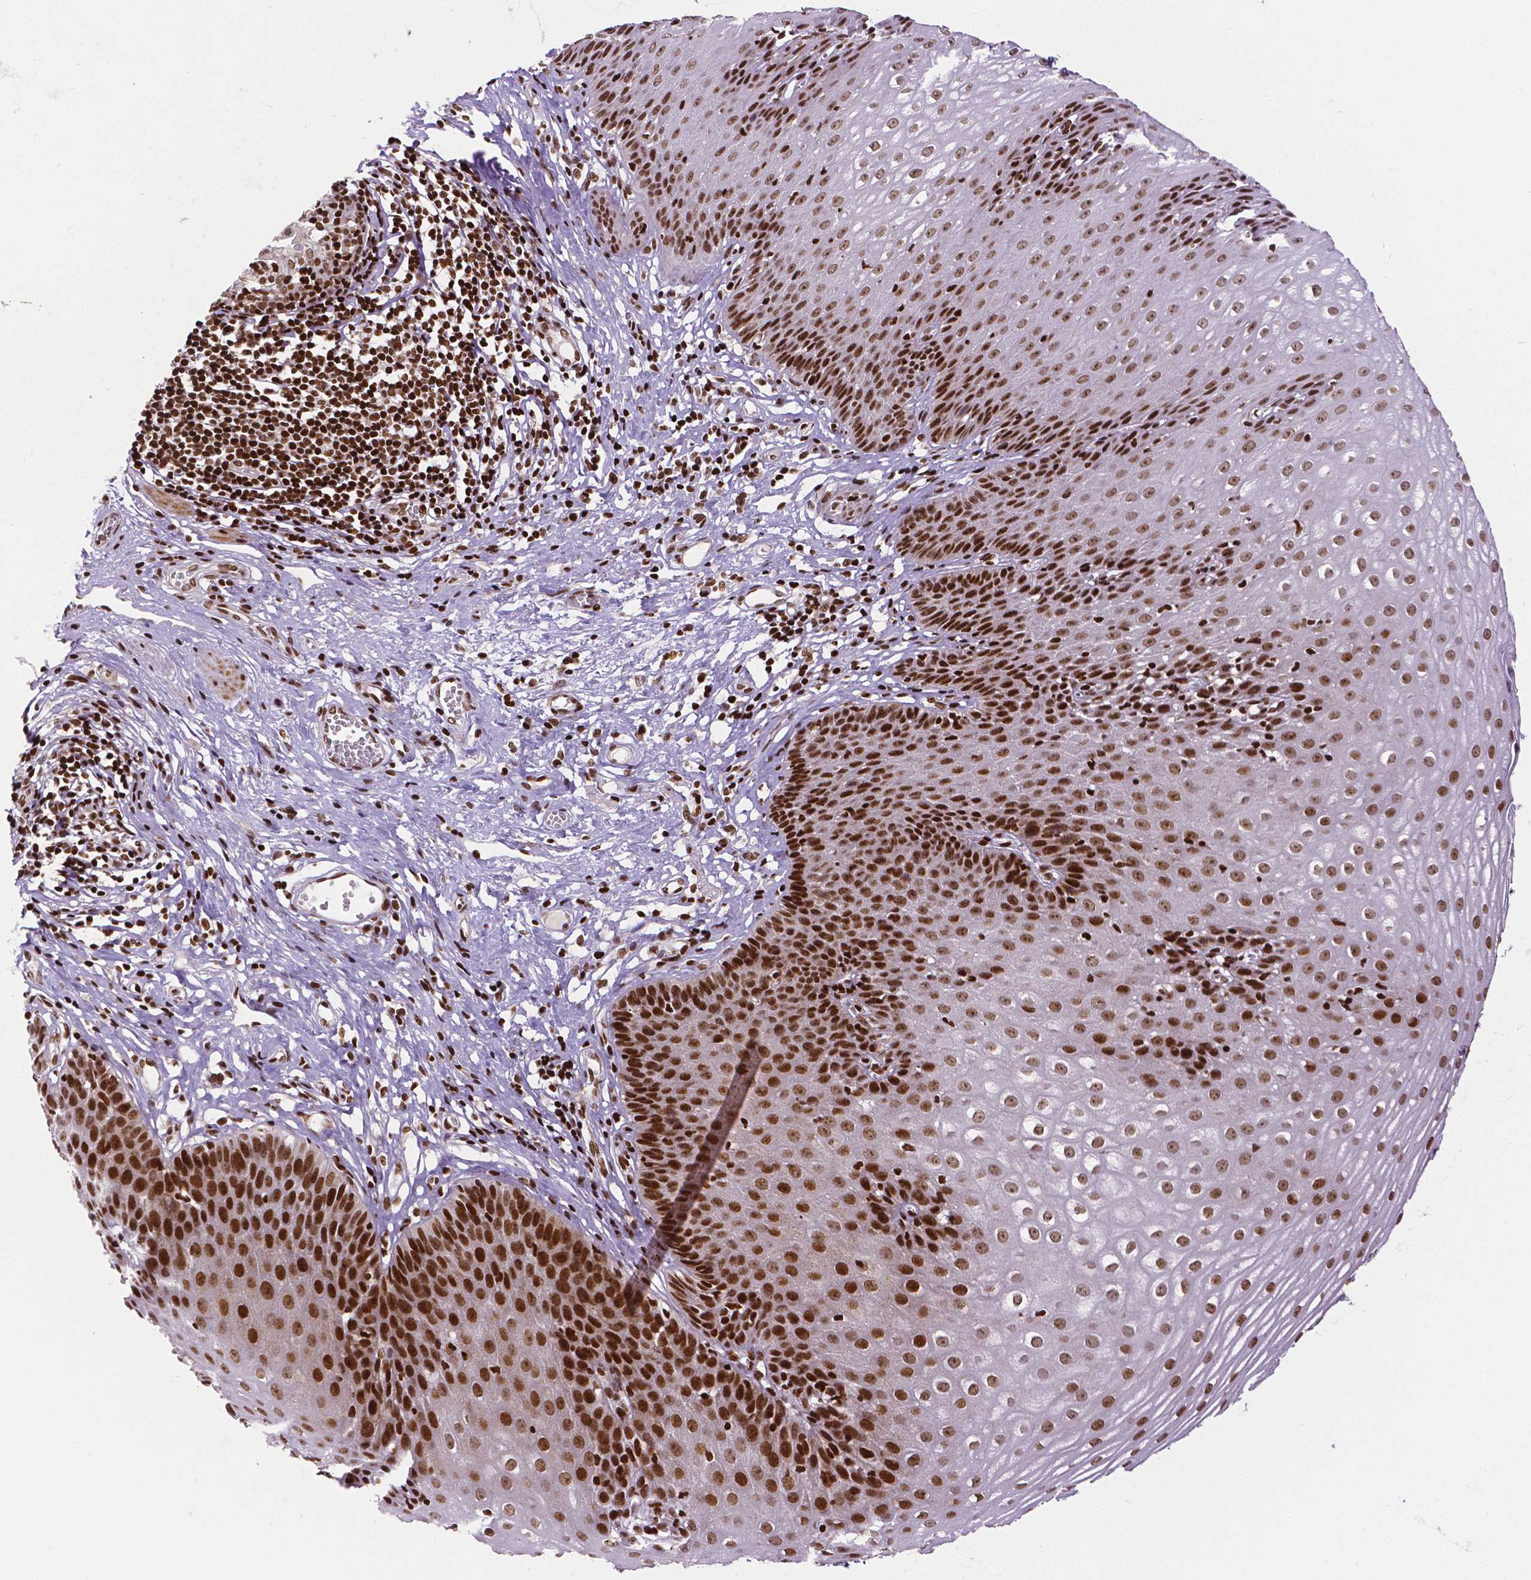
{"staining": {"intensity": "strong", "quantity": ">75%", "location": "nuclear"}, "tissue": "esophagus", "cell_type": "Squamous epithelial cells", "image_type": "normal", "snomed": [{"axis": "morphology", "description": "Normal tissue, NOS"}, {"axis": "topography", "description": "Esophagus"}], "caption": "Approximately >75% of squamous epithelial cells in benign human esophagus demonstrate strong nuclear protein staining as visualized by brown immunohistochemical staining.", "gene": "CTCF", "patient": {"sex": "male", "age": 72}}